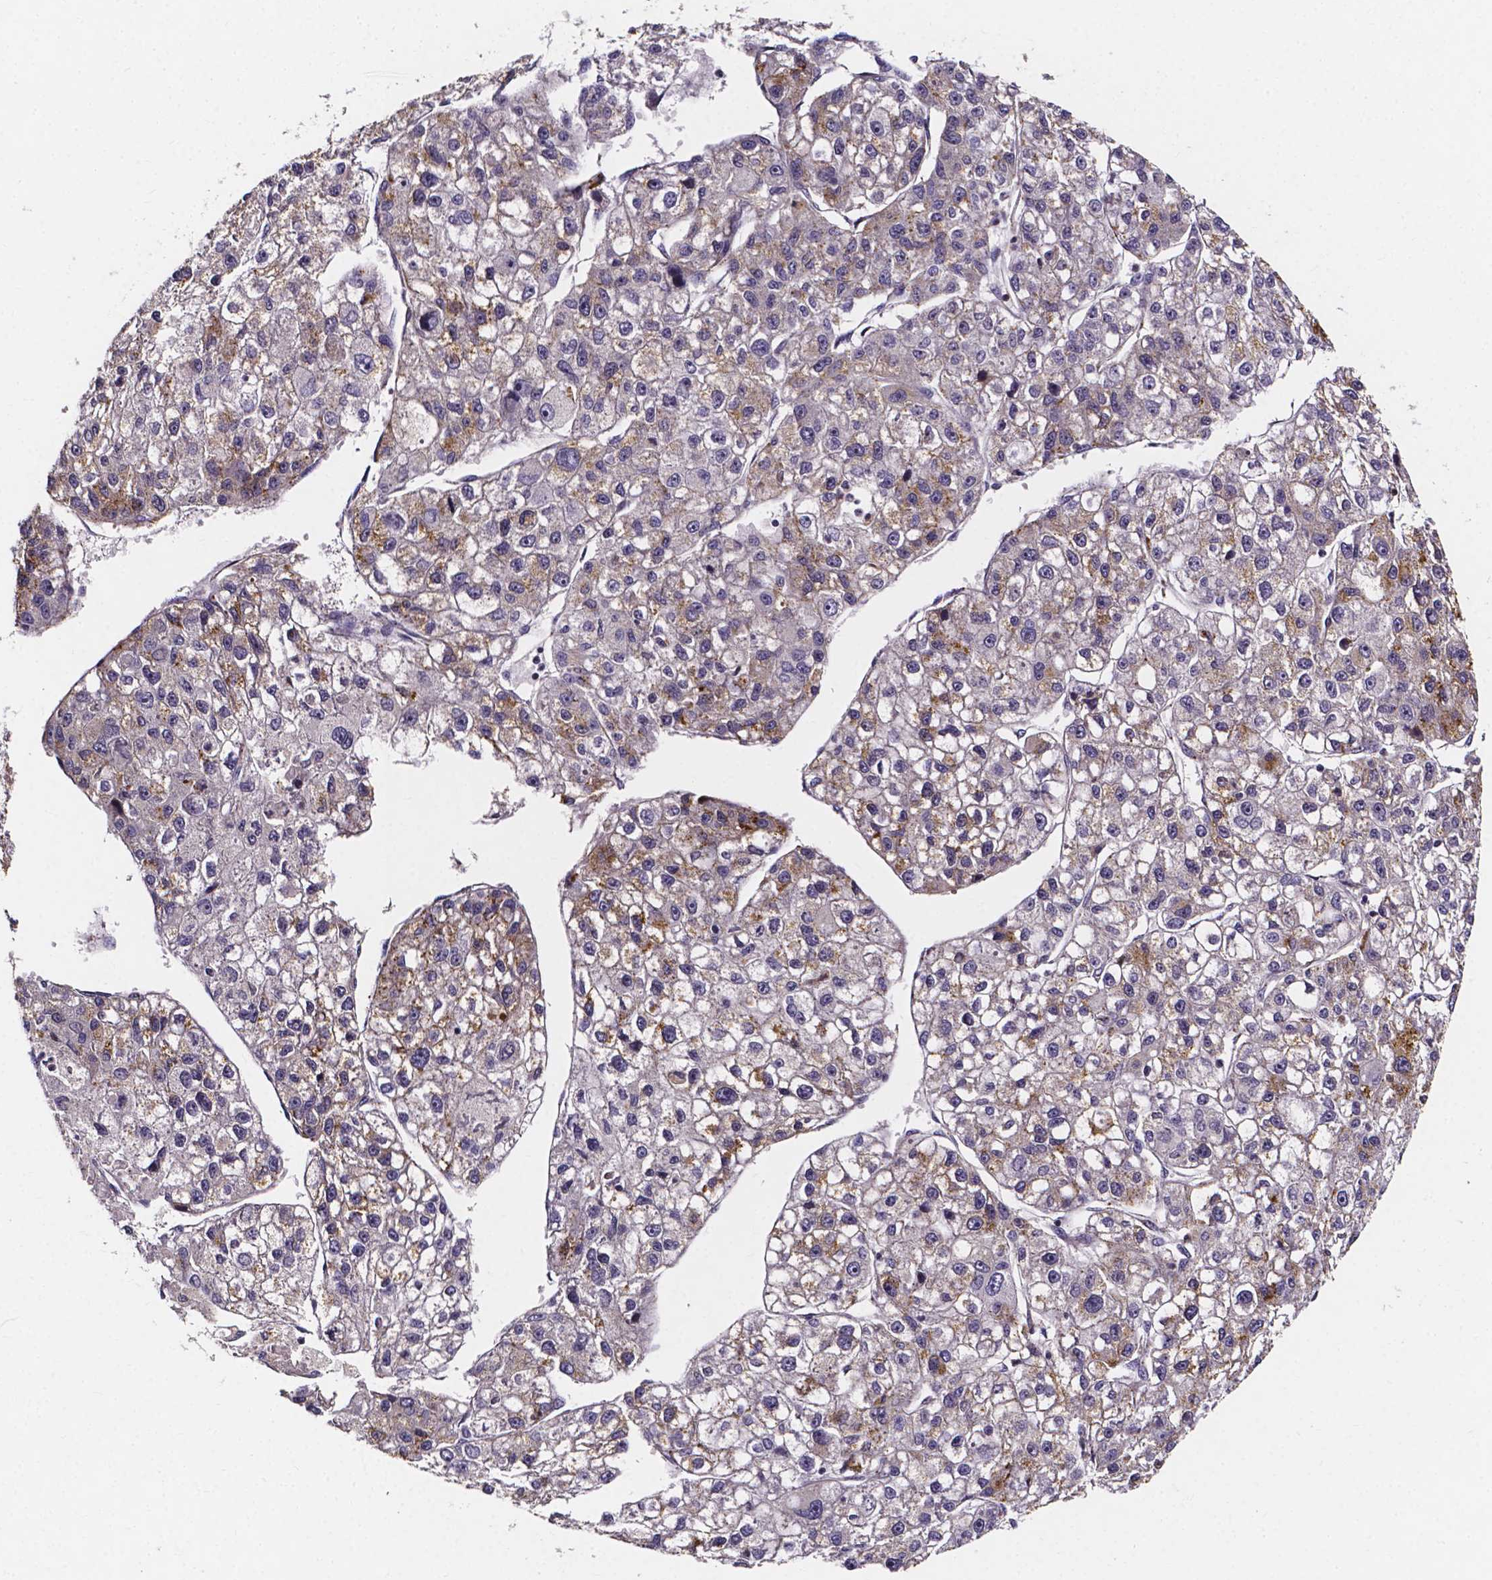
{"staining": {"intensity": "moderate", "quantity": "<25%", "location": "cytoplasmic/membranous"}, "tissue": "liver cancer", "cell_type": "Tumor cells", "image_type": "cancer", "snomed": [{"axis": "morphology", "description": "Carcinoma, Hepatocellular, NOS"}, {"axis": "topography", "description": "Liver"}], "caption": "A brown stain labels moderate cytoplasmic/membranous expression of a protein in liver cancer (hepatocellular carcinoma) tumor cells.", "gene": "THEMIS", "patient": {"sex": "male", "age": 56}}